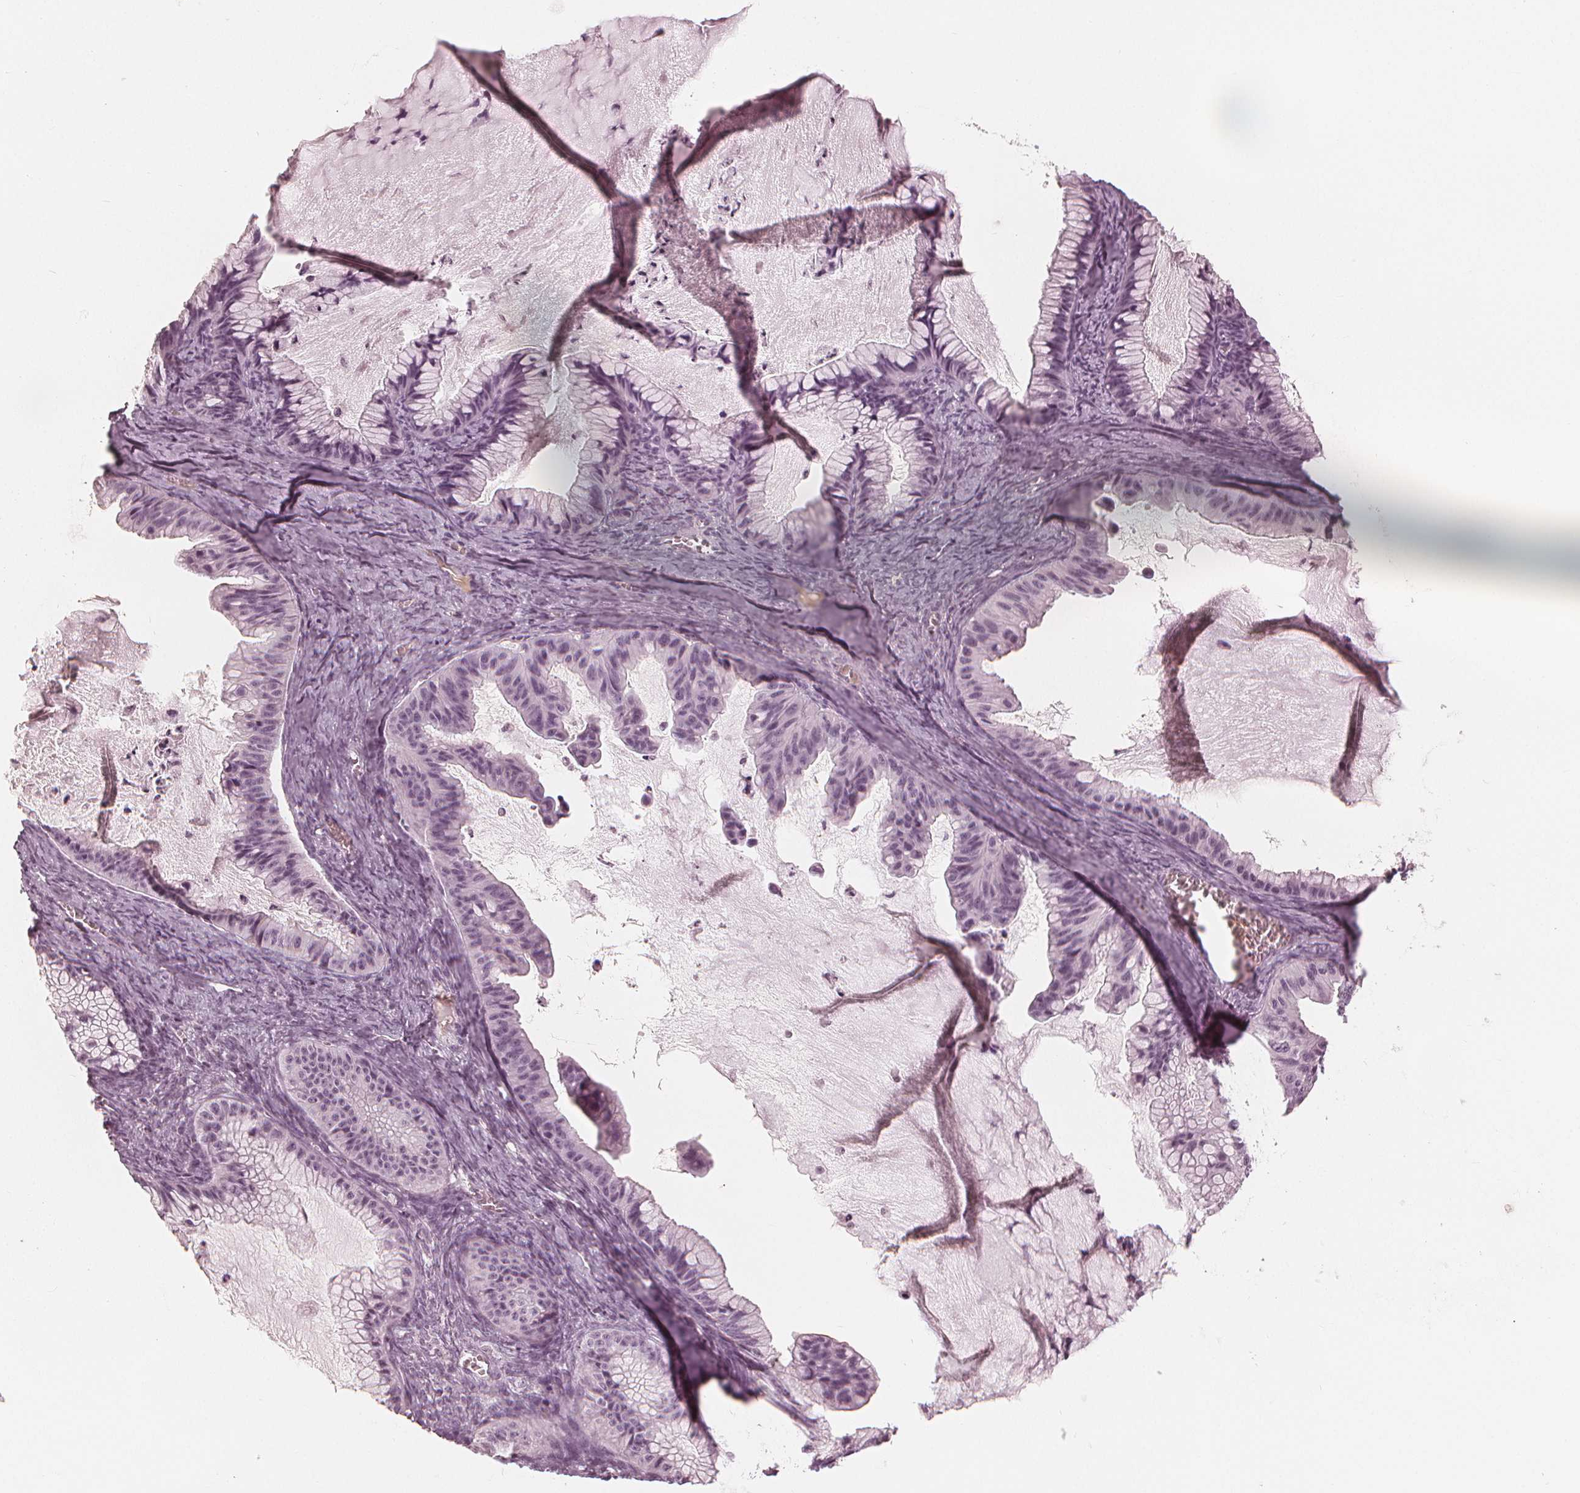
{"staining": {"intensity": "negative", "quantity": "none", "location": "none"}, "tissue": "ovarian cancer", "cell_type": "Tumor cells", "image_type": "cancer", "snomed": [{"axis": "morphology", "description": "Cystadenocarcinoma, mucinous, NOS"}, {"axis": "topography", "description": "Ovary"}], "caption": "Immunohistochemistry (IHC) histopathology image of human ovarian cancer stained for a protein (brown), which shows no positivity in tumor cells.", "gene": "PAEP", "patient": {"sex": "female", "age": 72}}